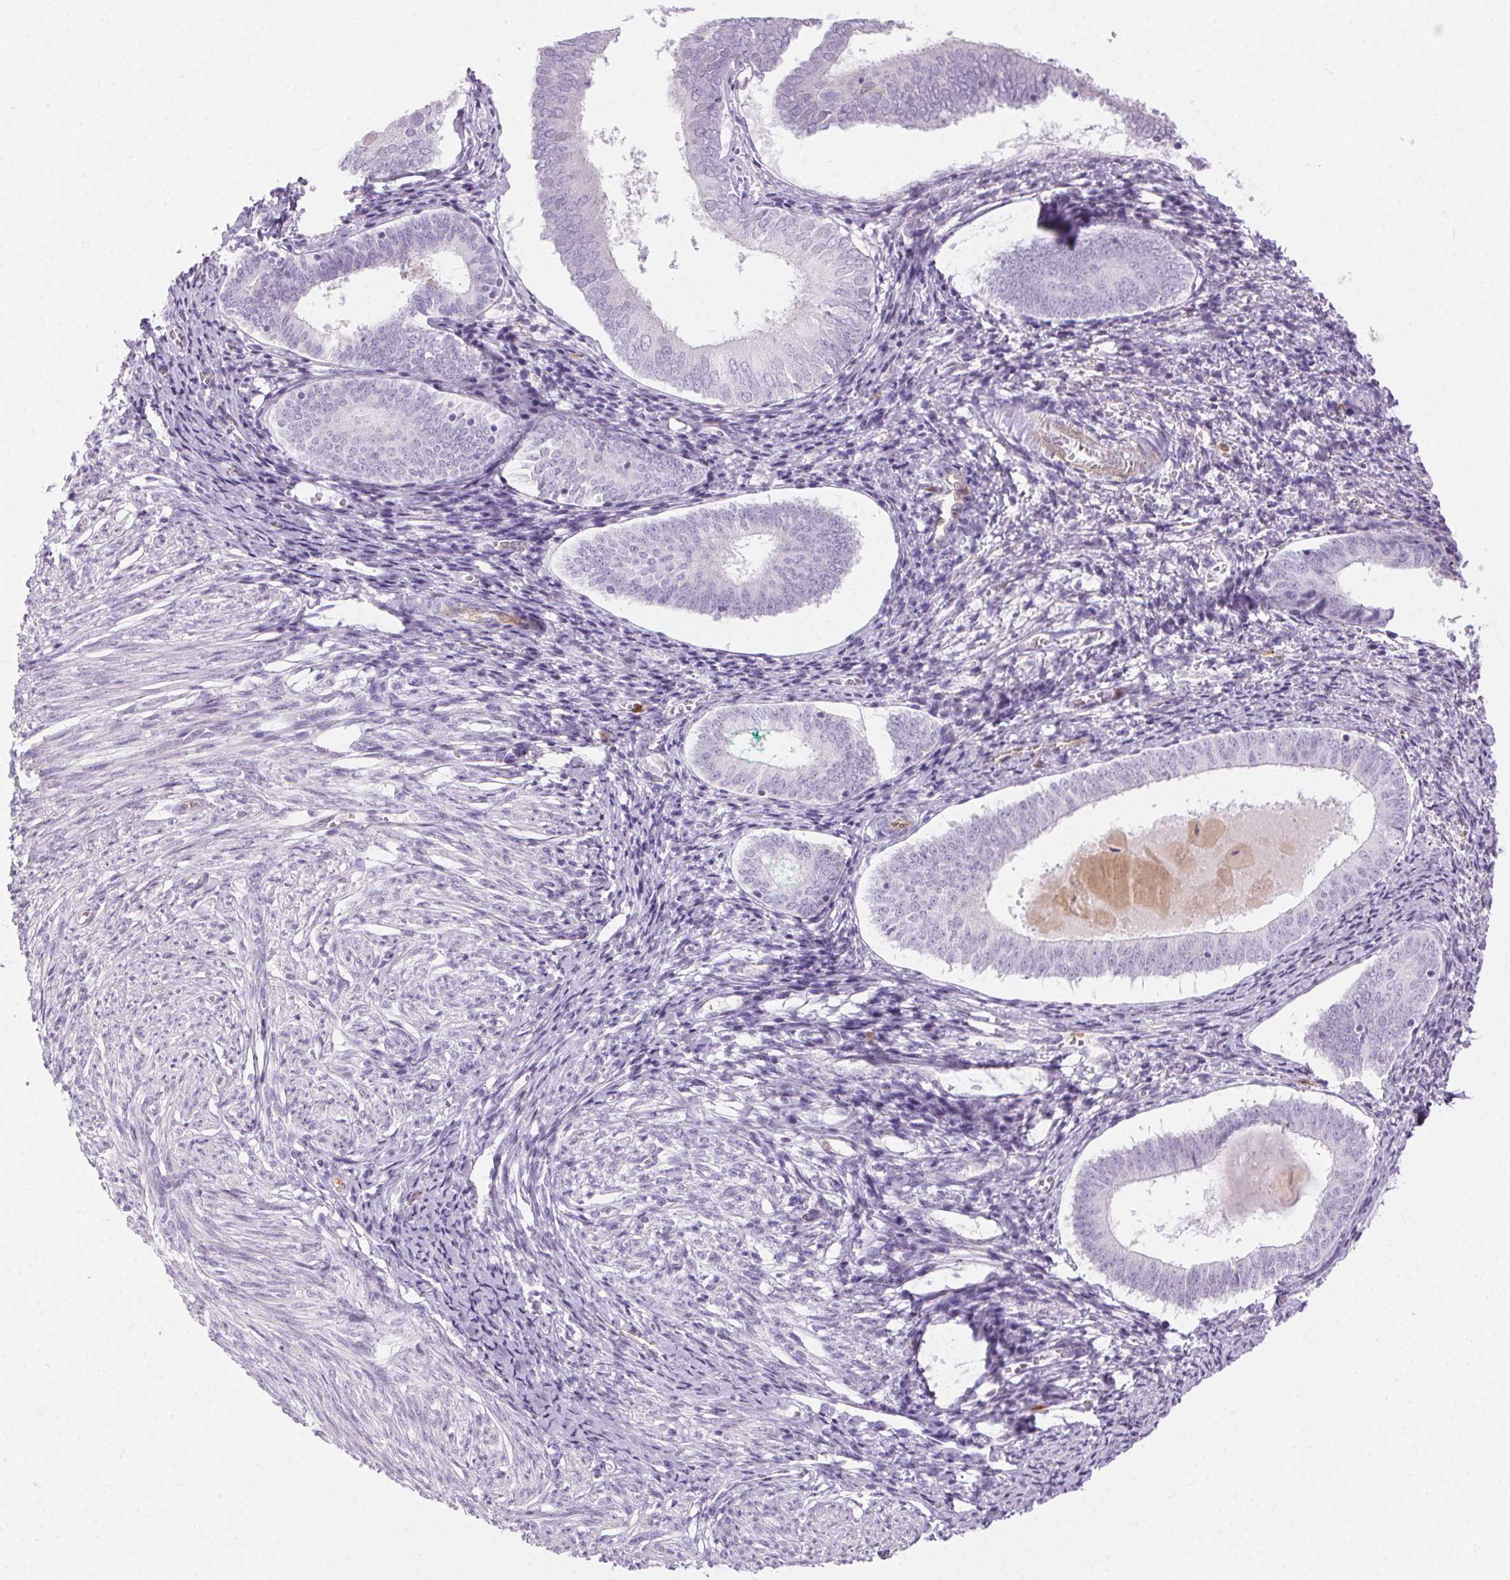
{"staining": {"intensity": "negative", "quantity": "none", "location": "none"}, "tissue": "endometrium", "cell_type": "Cells in endometrial stroma", "image_type": "normal", "snomed": [{"axis": "morphology", "description": "Normal tissue, NOS"}, {"axis": "topography", "description": "Endometrium"}], "caption": "Micrograph shows no protein staining in cells in endometrial stroma of normal endometrium. The staining is performed using DAB (3,3'-diaminobenzidine) brown chromogen with nuclei counter-stained in using hematoxylin.", "gene": "TMEM45A", "patient": {"sex": "female", "age": 50}}